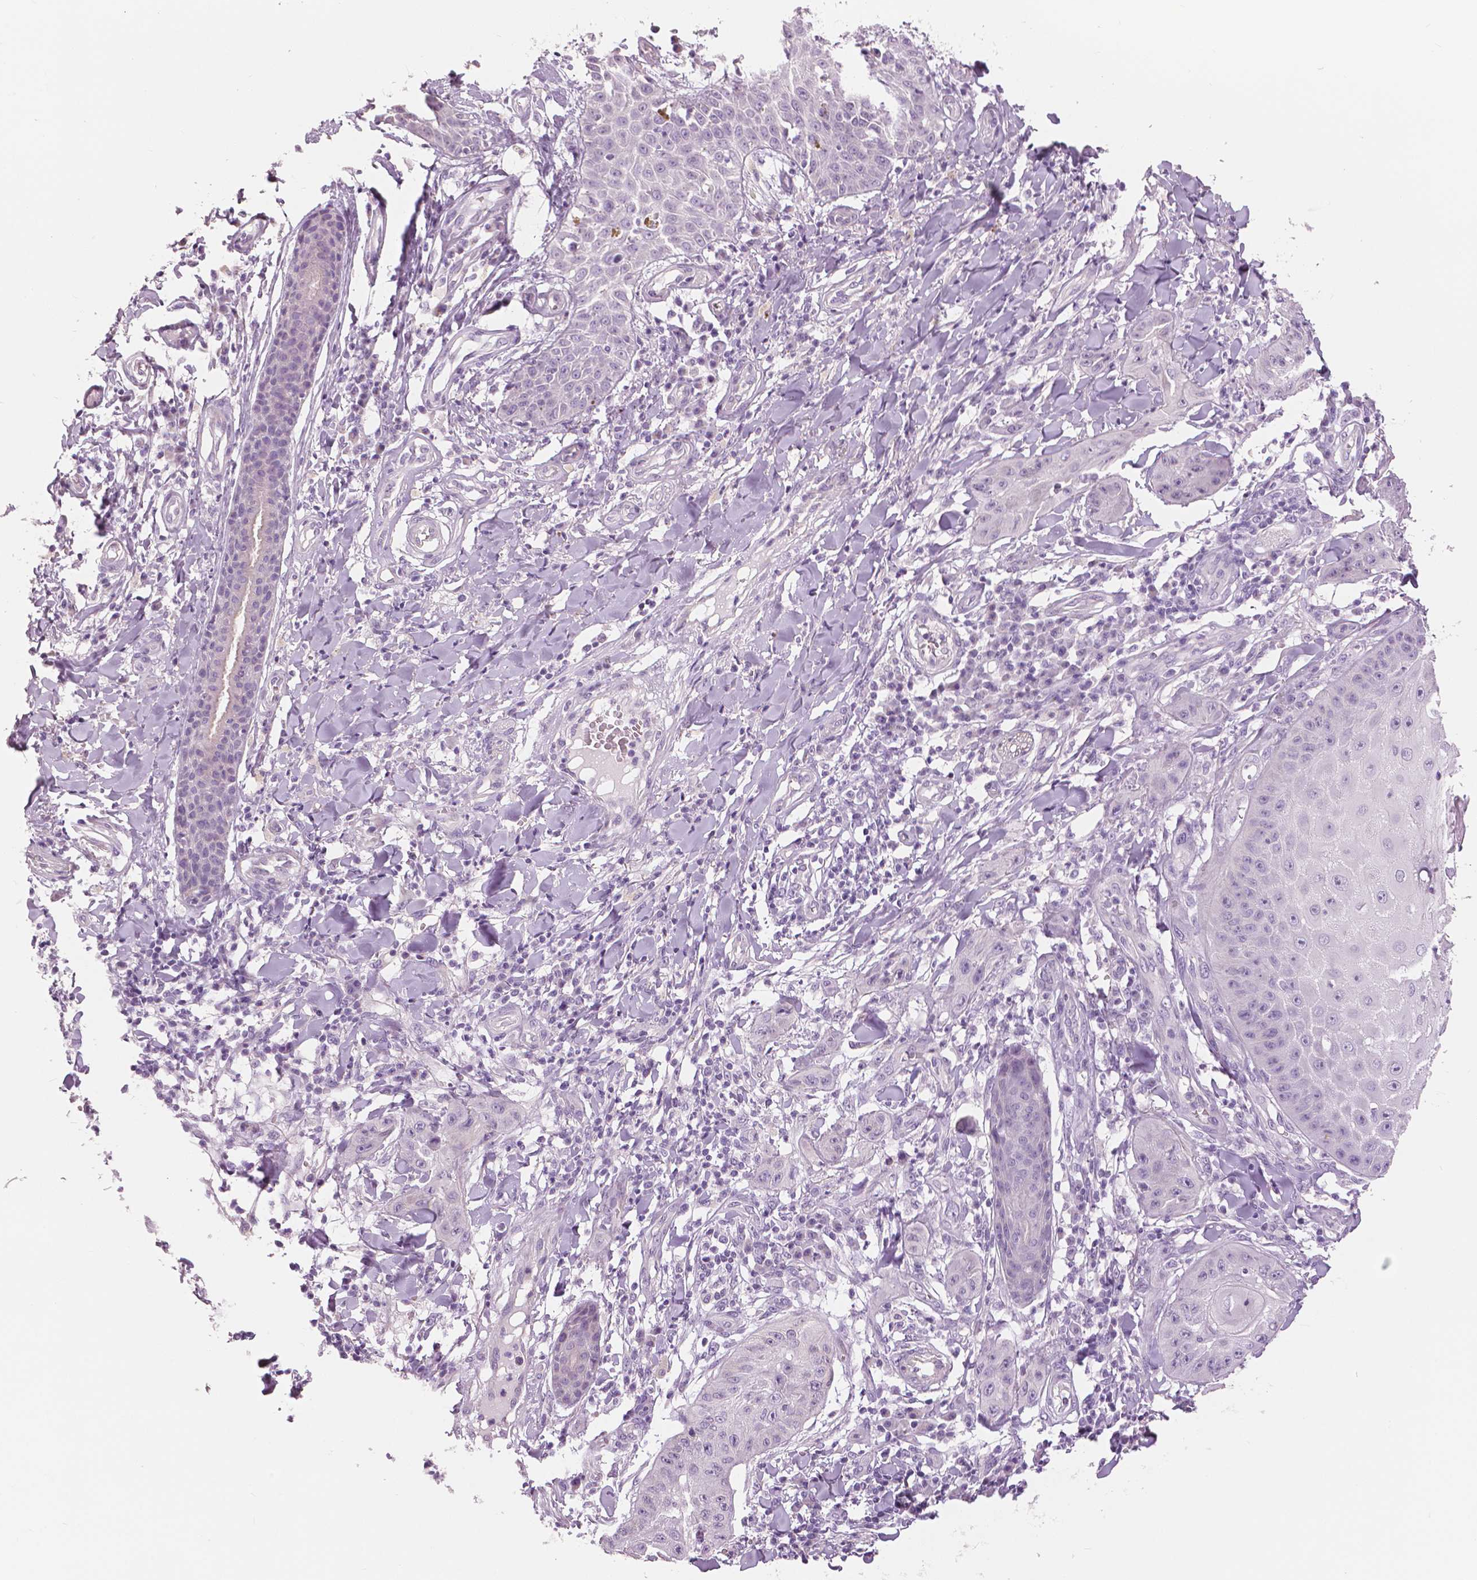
{"staining": {"intensity": "negative", "quantity": "none", "location": "none"}, "tissue": "skin cancer", "cell_type": "Tumor cells", "image_type": "cancer", "snomed": [{"axis": "morphology", "description": "Squamous cell carcinoma, NOS"}, {"axis": "topography", "description": "Skin"}], "caption": "This is a micrograph of IHC staining of skin cancer, which shows no positivity in tumor cells.", "gene": "SLC24A1", "patient": {"sex": "male", "age": 70}}